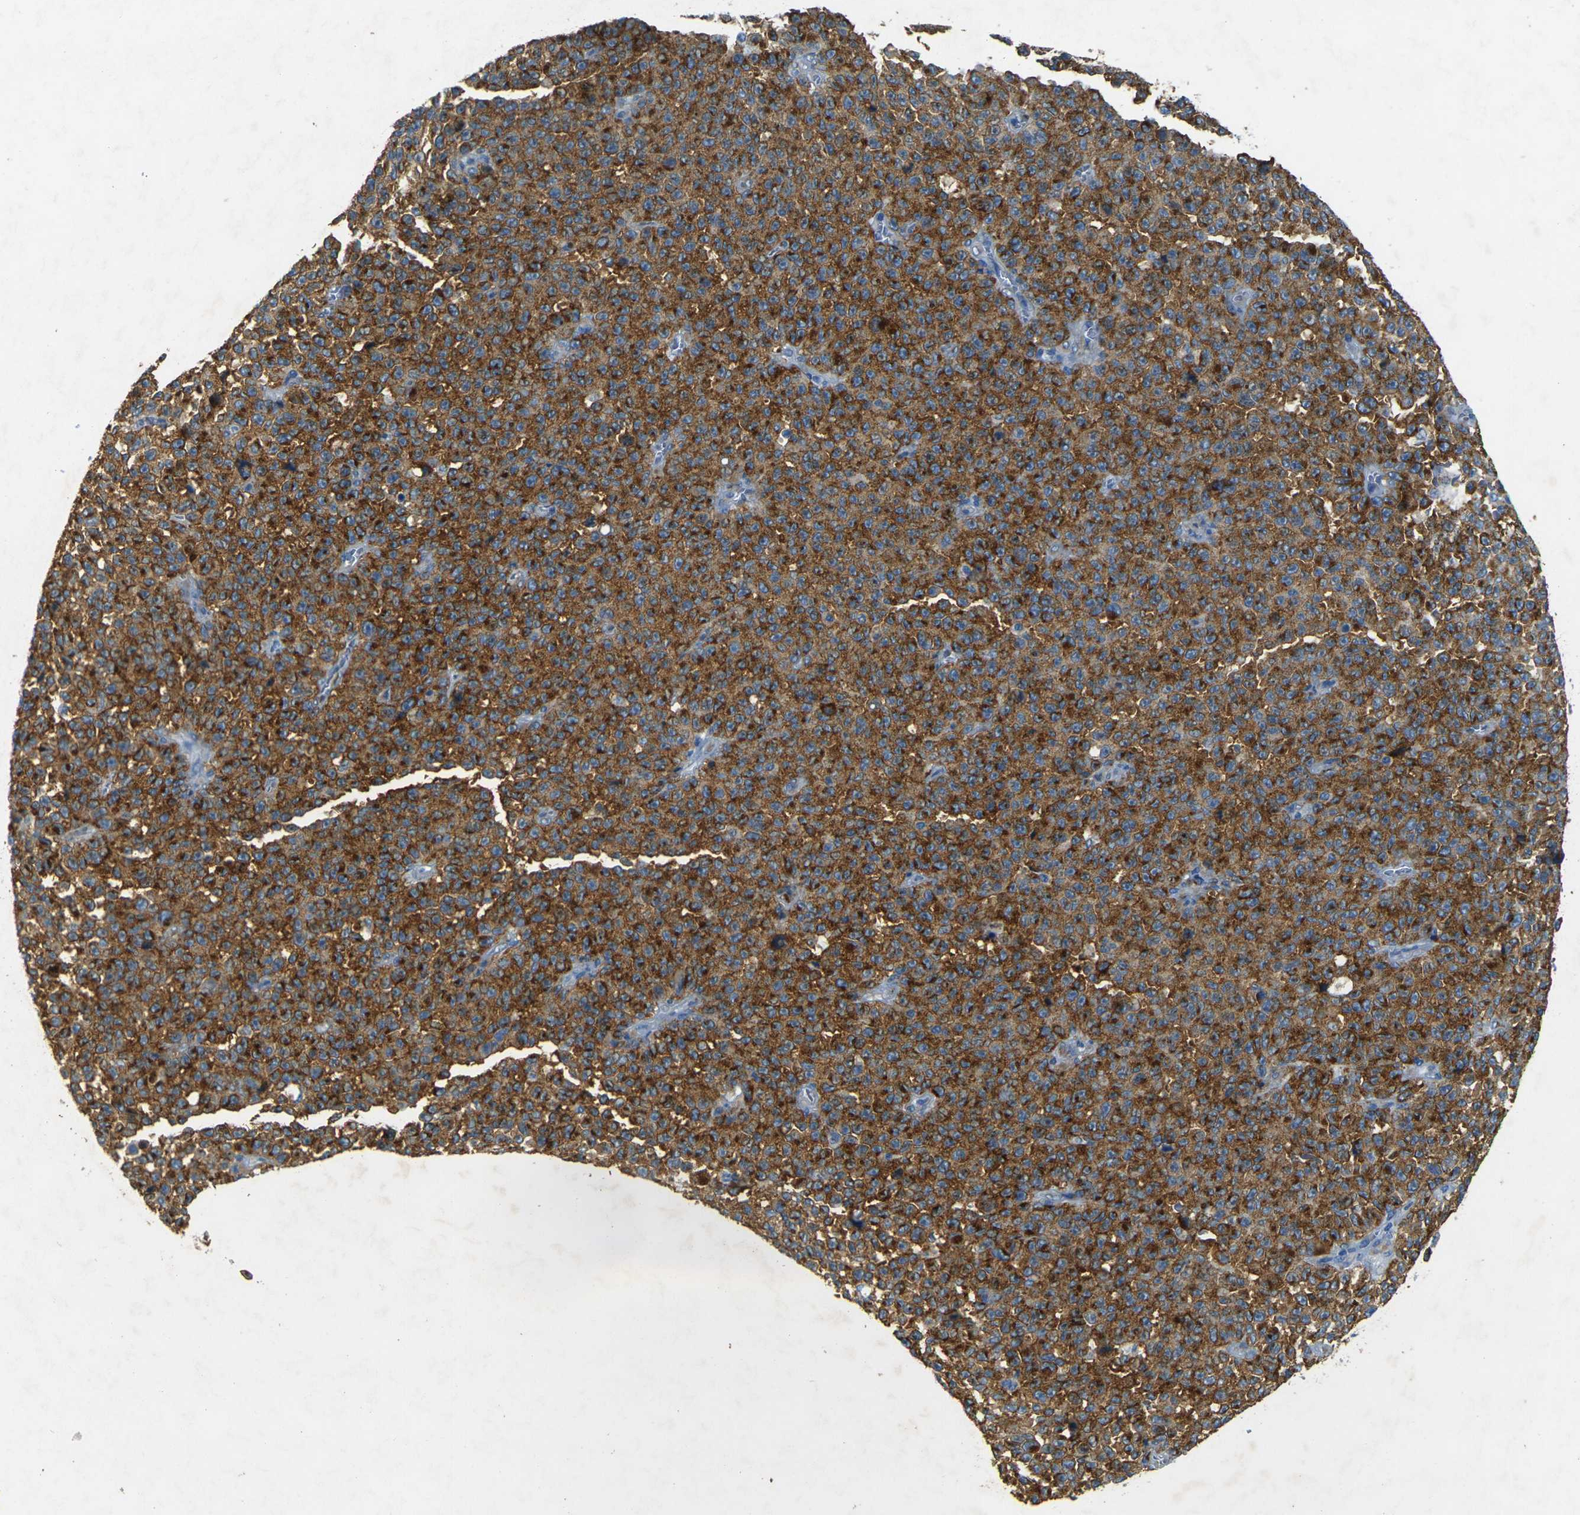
{"staining": {"intensity": "strong", "quantity": ">75%", "location": "cytoplasmic/membranous"}, "tissue": "melanoma", "cell_type": "Tumor cells", "image_type": "cancer", "snomed": [{"axis": "morphology", "description": "Malignant melanoma, NOS"}, {"axis": "topography", "description": "Skin"}], "caption": "Protein staining demonstrates strong cytoplasmic/membranous expression in about >75% of tumor cells in melanoma.", "gene": "SORT1", "patient": {"sex": "female", "age": 82}}